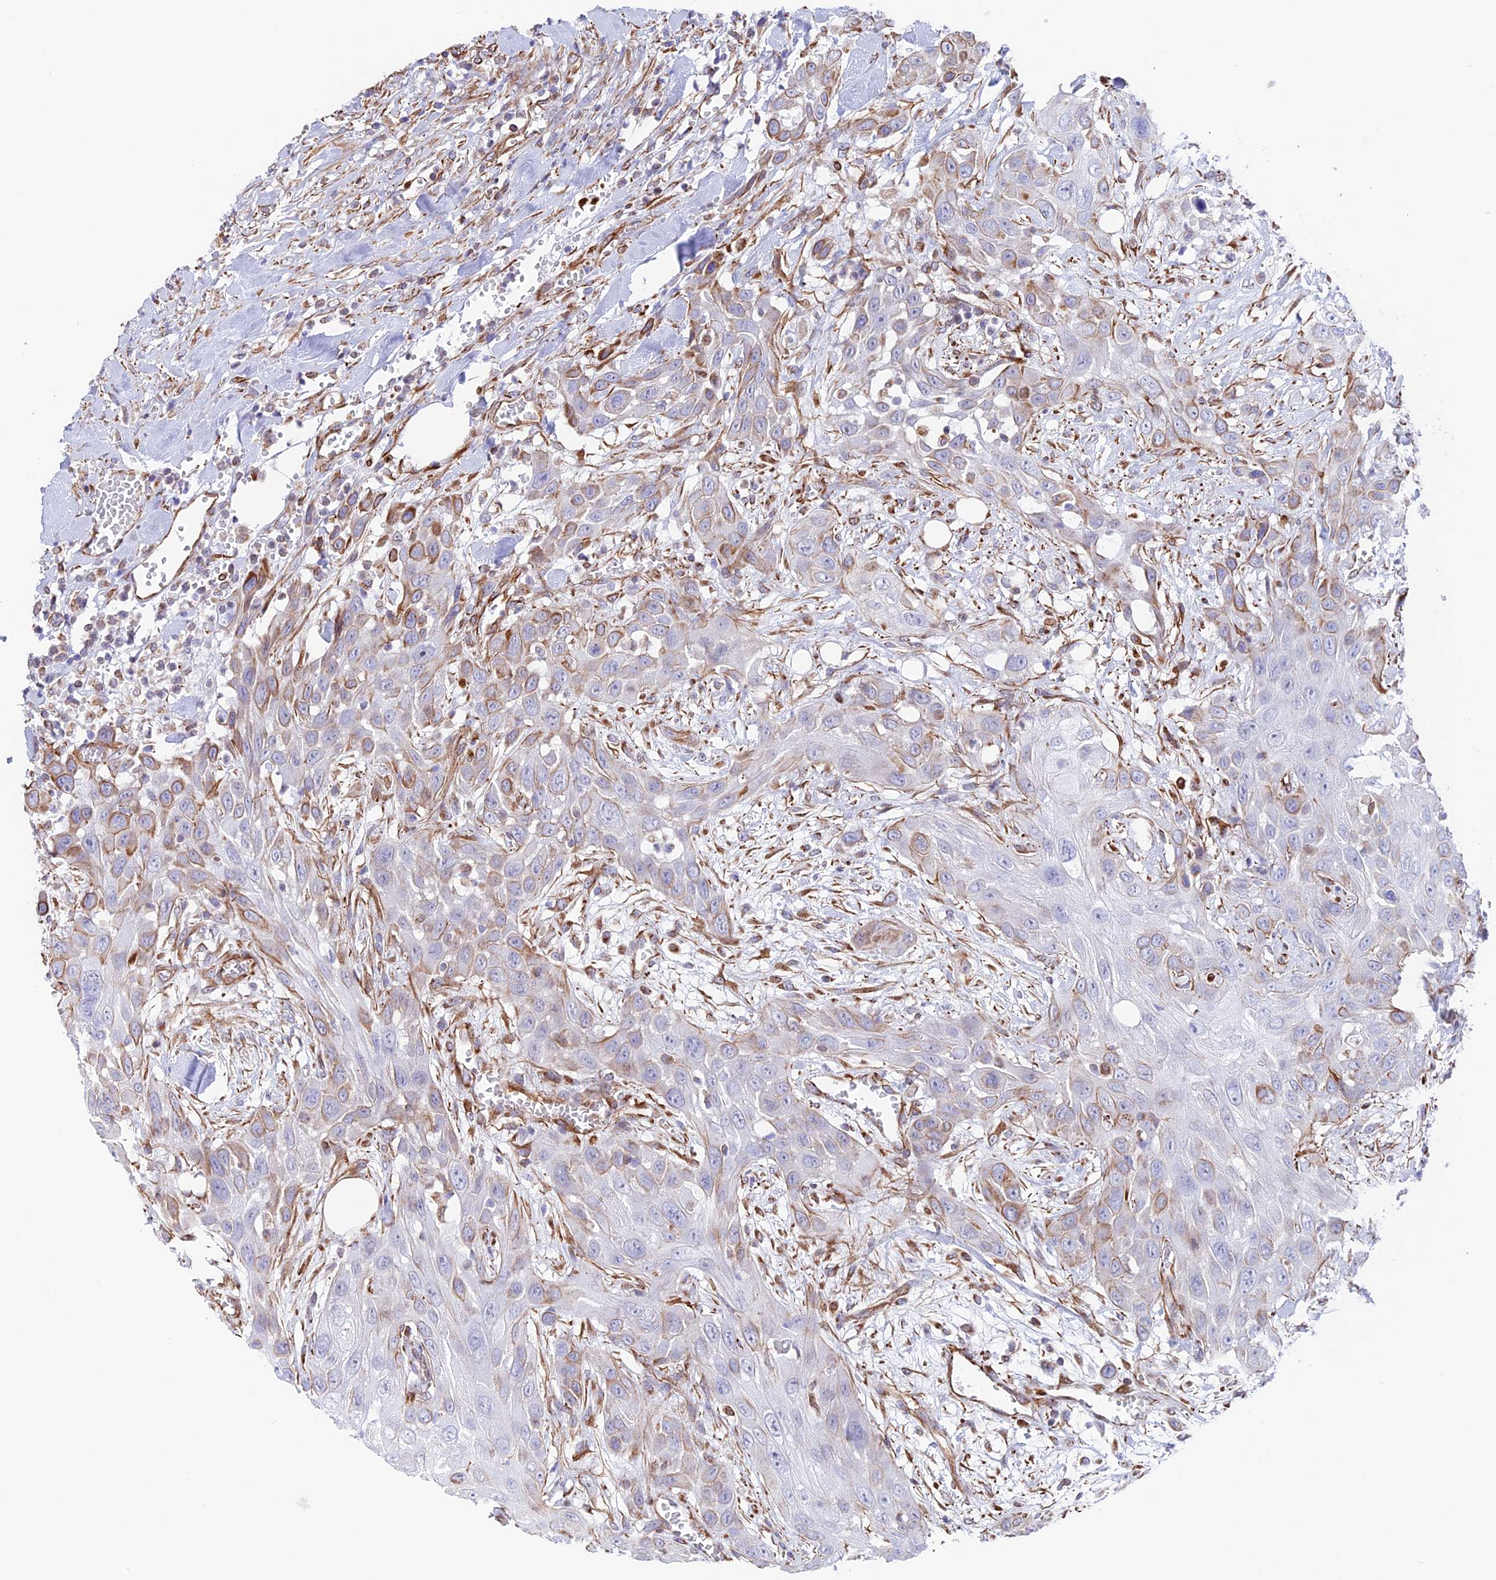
{"staining": {"intensity": "moderate", "quantity": "25%-75%", "location": "cytoplasmic/membranous"}, "tissue": "head and neck cancer", "cell_type": "Tumor cells", "image_type": "cancer", "snomed": [{"axis": "morphology", "description": "Squamous cell carcinoma, NOS"}, {"axis": "topography", "description": "Head-Neck"}], "caption": "This photomicrograph shows immunohistochemistry staining of squamous cell carcinoma (head and neck), with medium moderate cytoplasmic/membranous expression in approximately 25%-75% of tumor cells.", "gene": "ZNF652", "patient": {"sex": "male", "age": 81}}